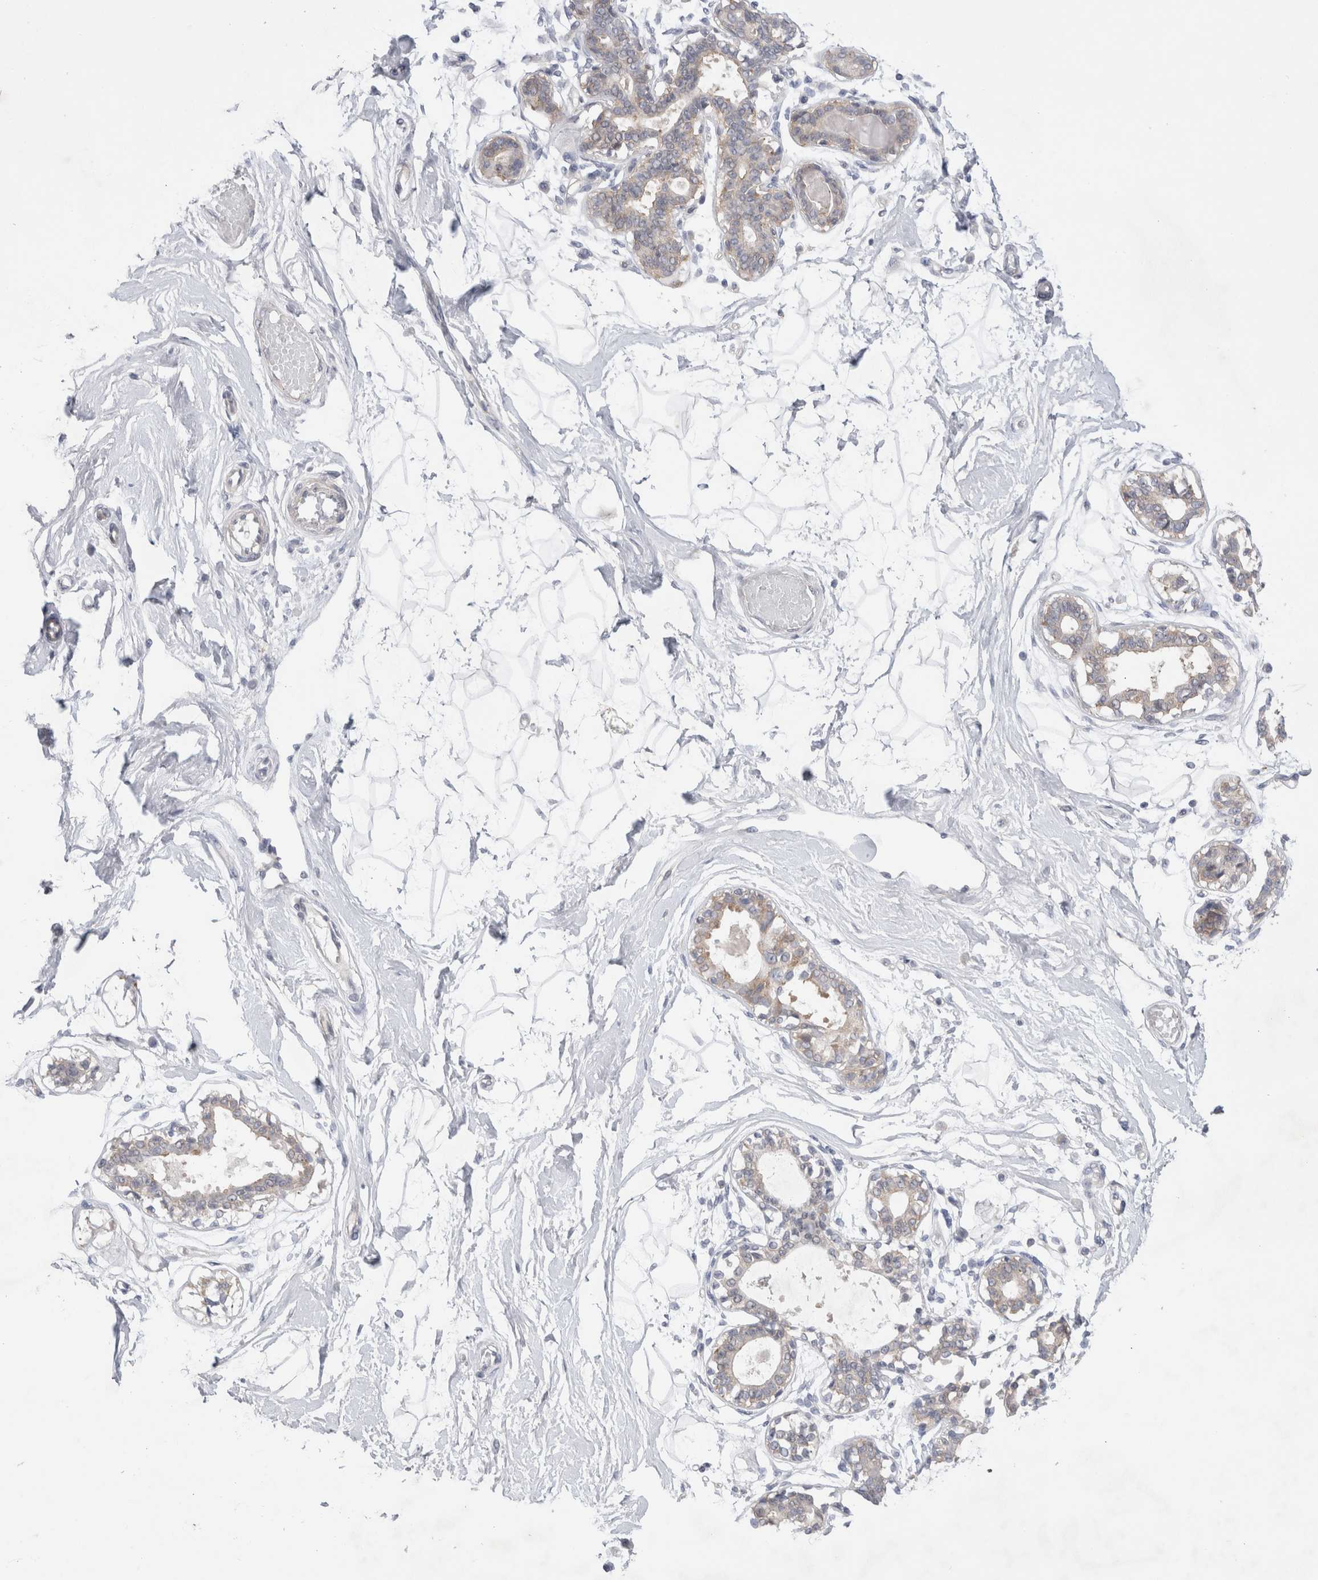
{"staining": {"intensity": "negative", "quantity": "none", "location": "none"}, "tissue": "breast", "cell_type": "Adipocytes", "image_type": "normal", "snomed": [{"axis": "morphology", "description": "Normal tissue, NOS"}, {"axis": "topography", "description": "Breast"}], "caption": "Breast was stained to show a protein in brown. There is no significant staining in adipocytes. (Brightfield microscopy of DAB (3,3'-diaminobenzidine) IHC at high magnification).", "gene": "WIPF2", "patient": {"sex": "female", "age": 45}}